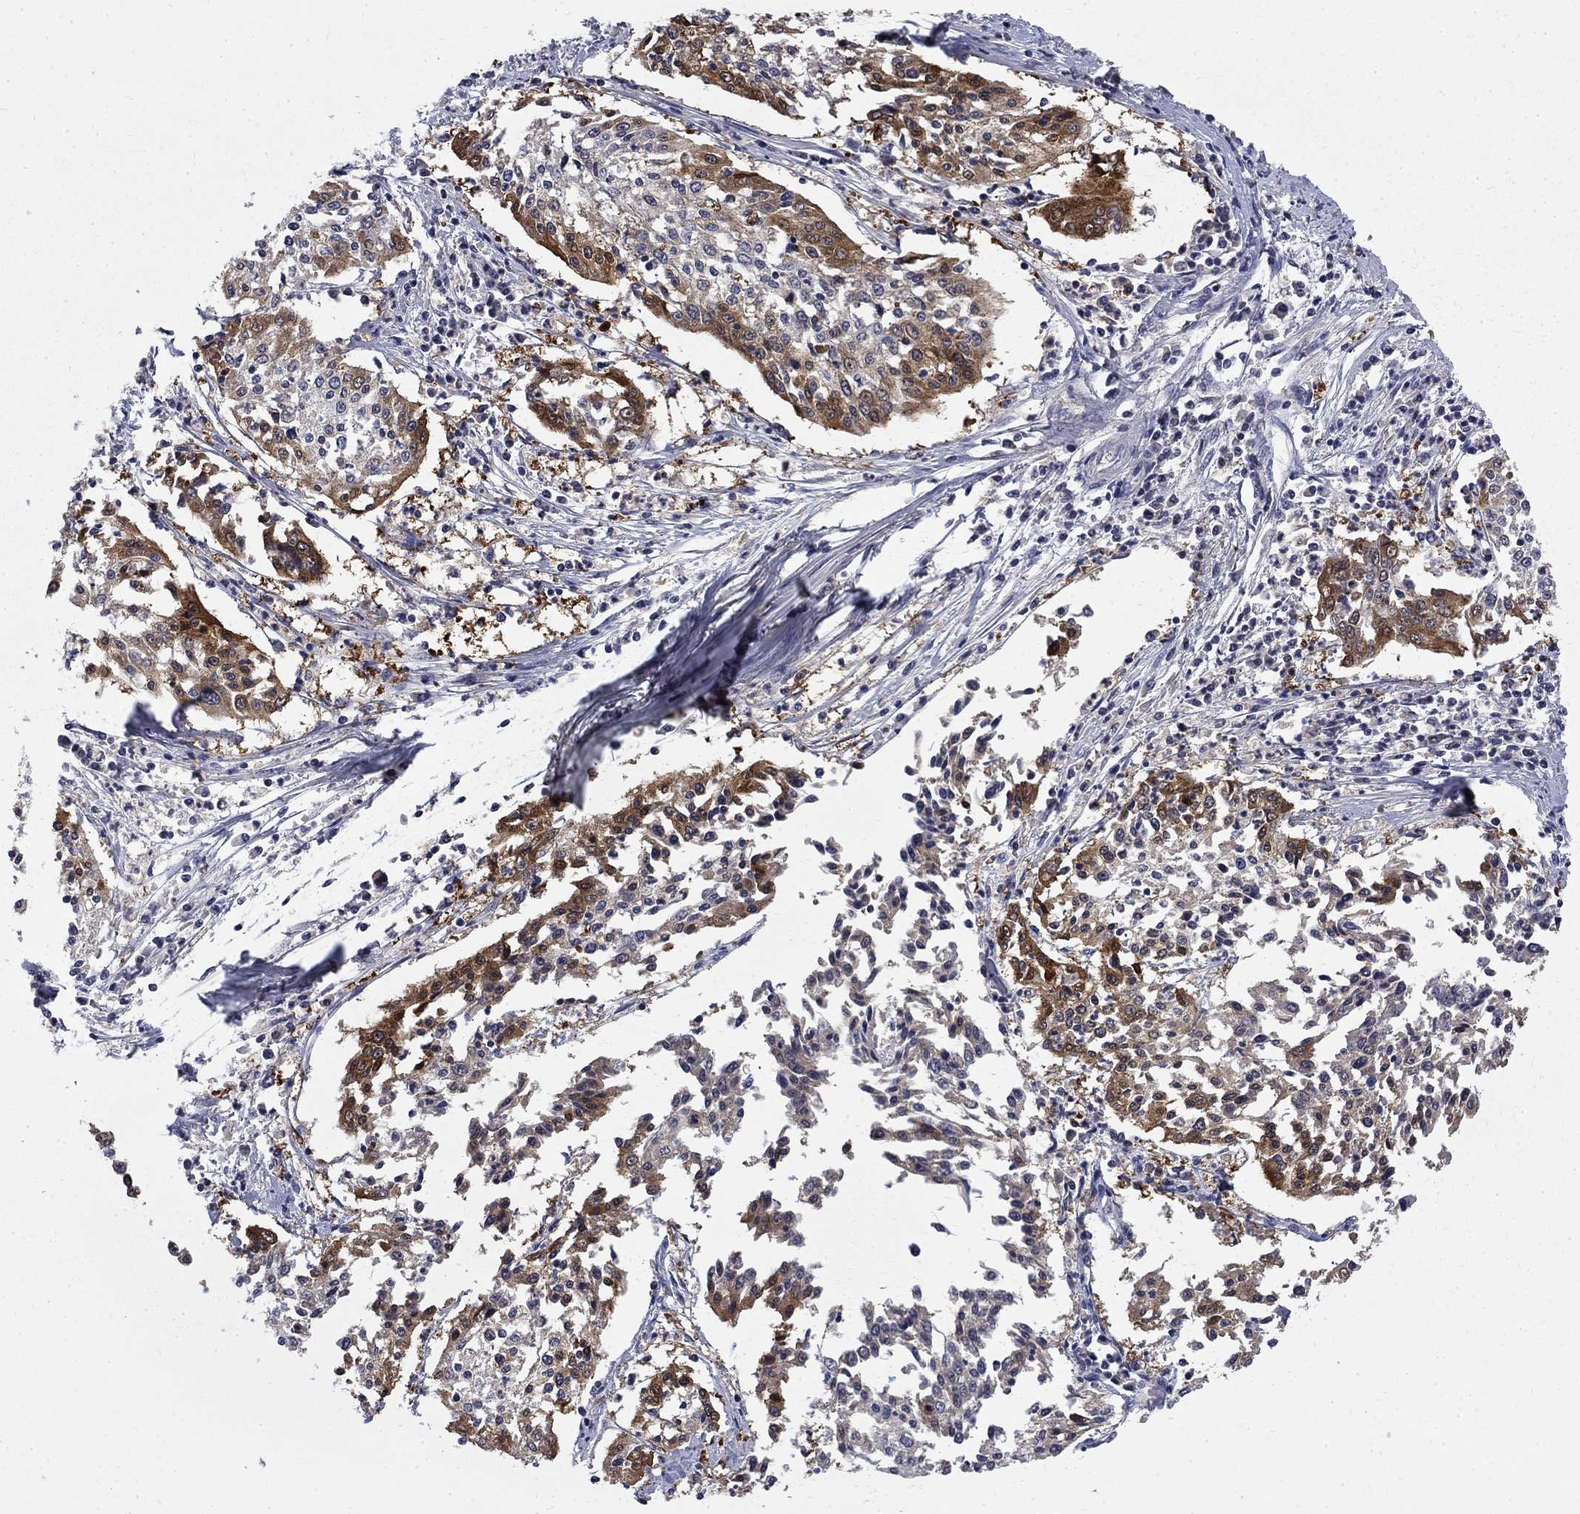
{"staining": {"intensity": "strong", "quantity": "25%-75%", "location": "cytoplasmic/membranous"}, "tissue": "cervical cancer", "cell_type": "Tumor cells", "image_type": "cancer", "snomed": [{"axis": "morphology", "description": "Squamous cell carcinoma, NOS"}, {"axis": "topography", "description": "Cervix"}], "caption": "A high amount of strong cytoplasmic/membranous positivity is present in approximately 25%-75% of tumor cells in cervical cancer tissue.", "gene": "SERPINB2", "patient": {"sex": "female", "age": 41}}